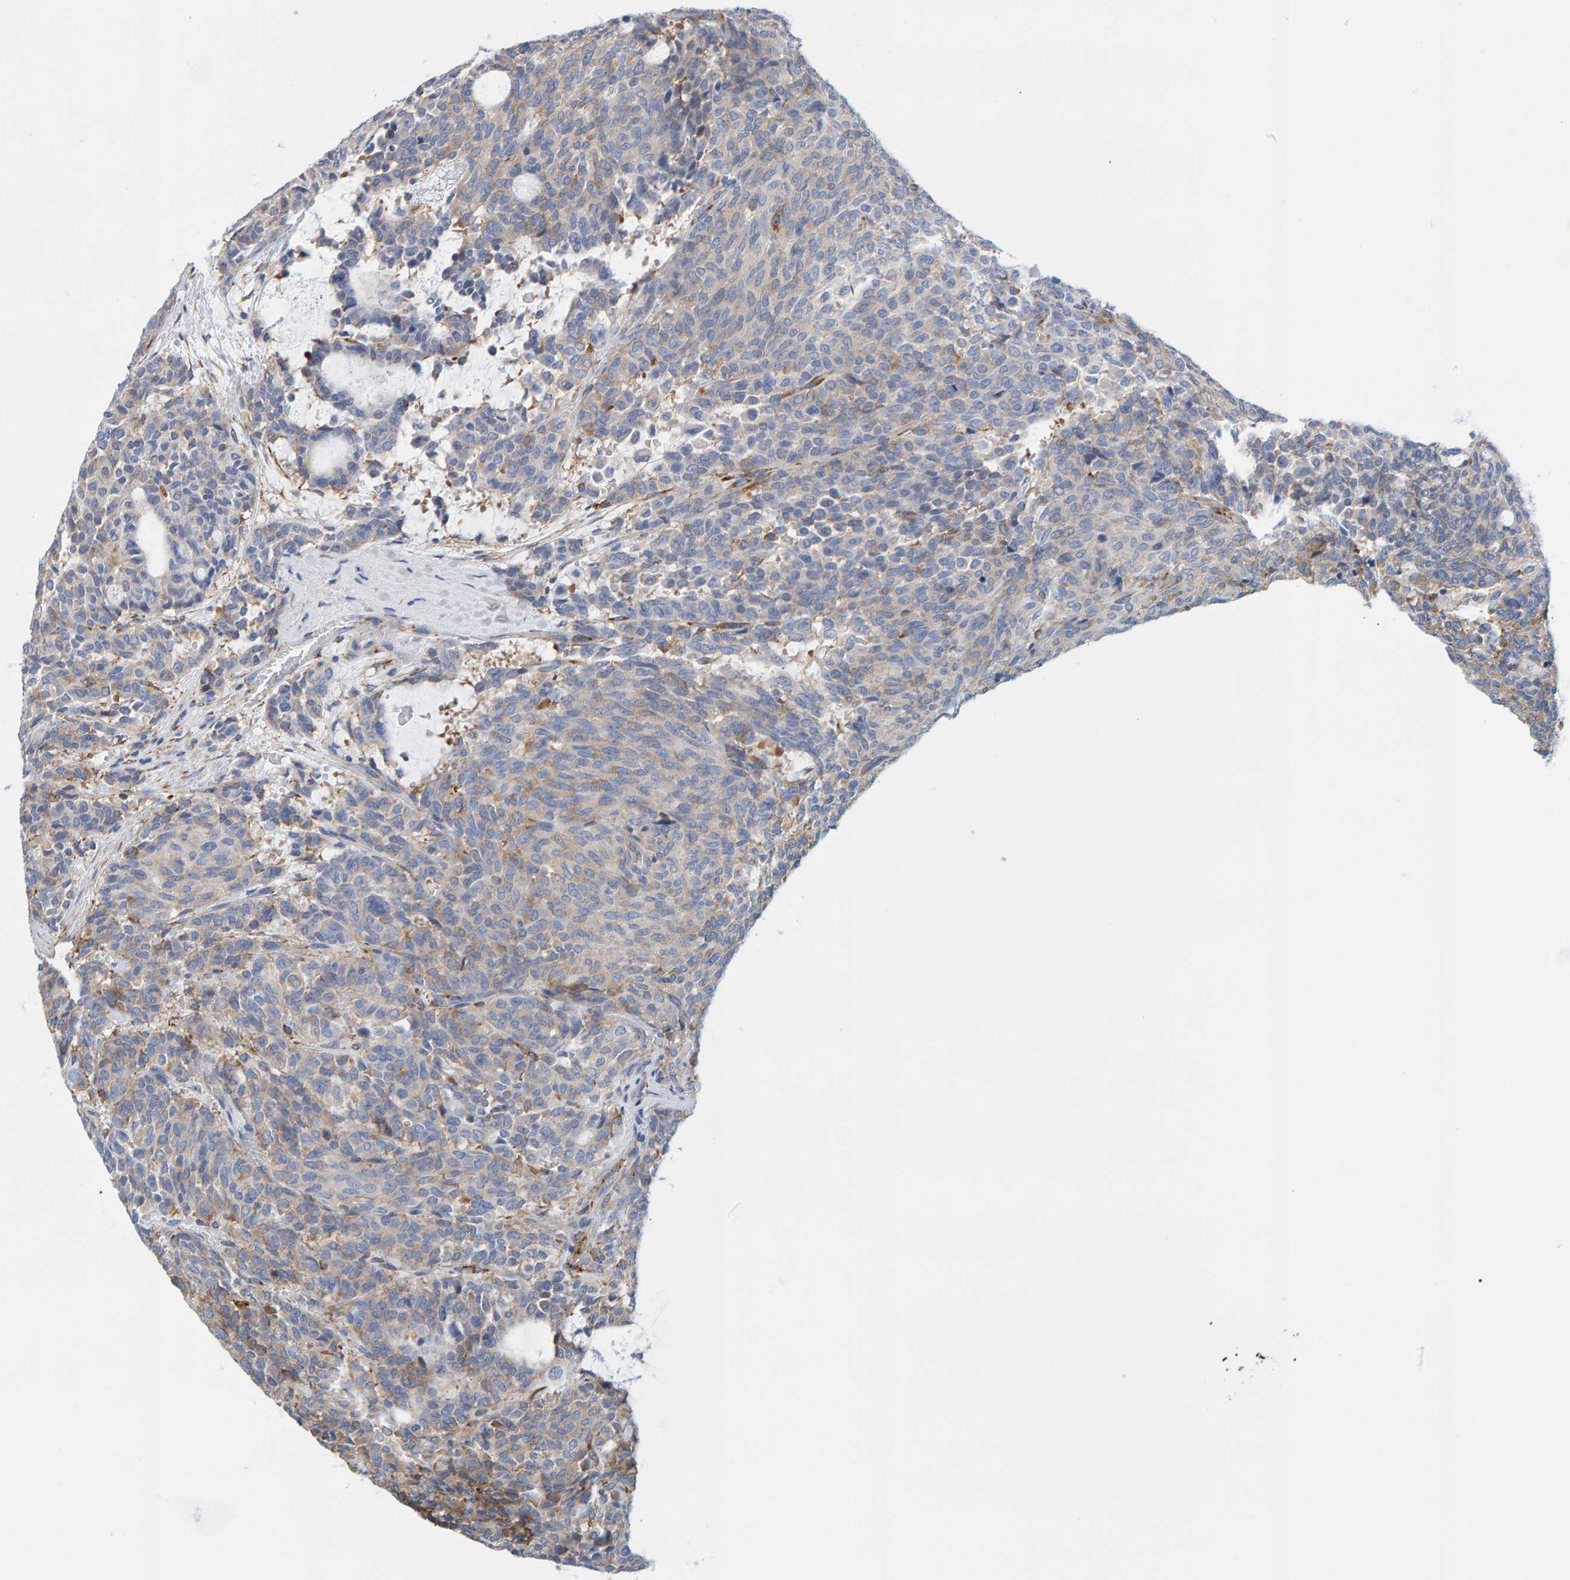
{"staining": {"intensity": "moderate", "quantity": "25%-75%", "location": "cytoplasmic/membranous"}, "tissue": "carcinoid", "cell_type": "Tumor cells", "image_type": "cancer", "snomed": [{"axis": "morphology", "description": "Carcinoid, malignant, NOS"}, {"axis": "topography", "description": "Pancreas"}], "caption": "IHC of human malignant carcinoid exhibits medium levels of moderate cytoplasmic/membranous staining in about 25%-75% of tumor cells.", "gene": "MAP1B", "patient": {"sex": "female", "age": 54}}